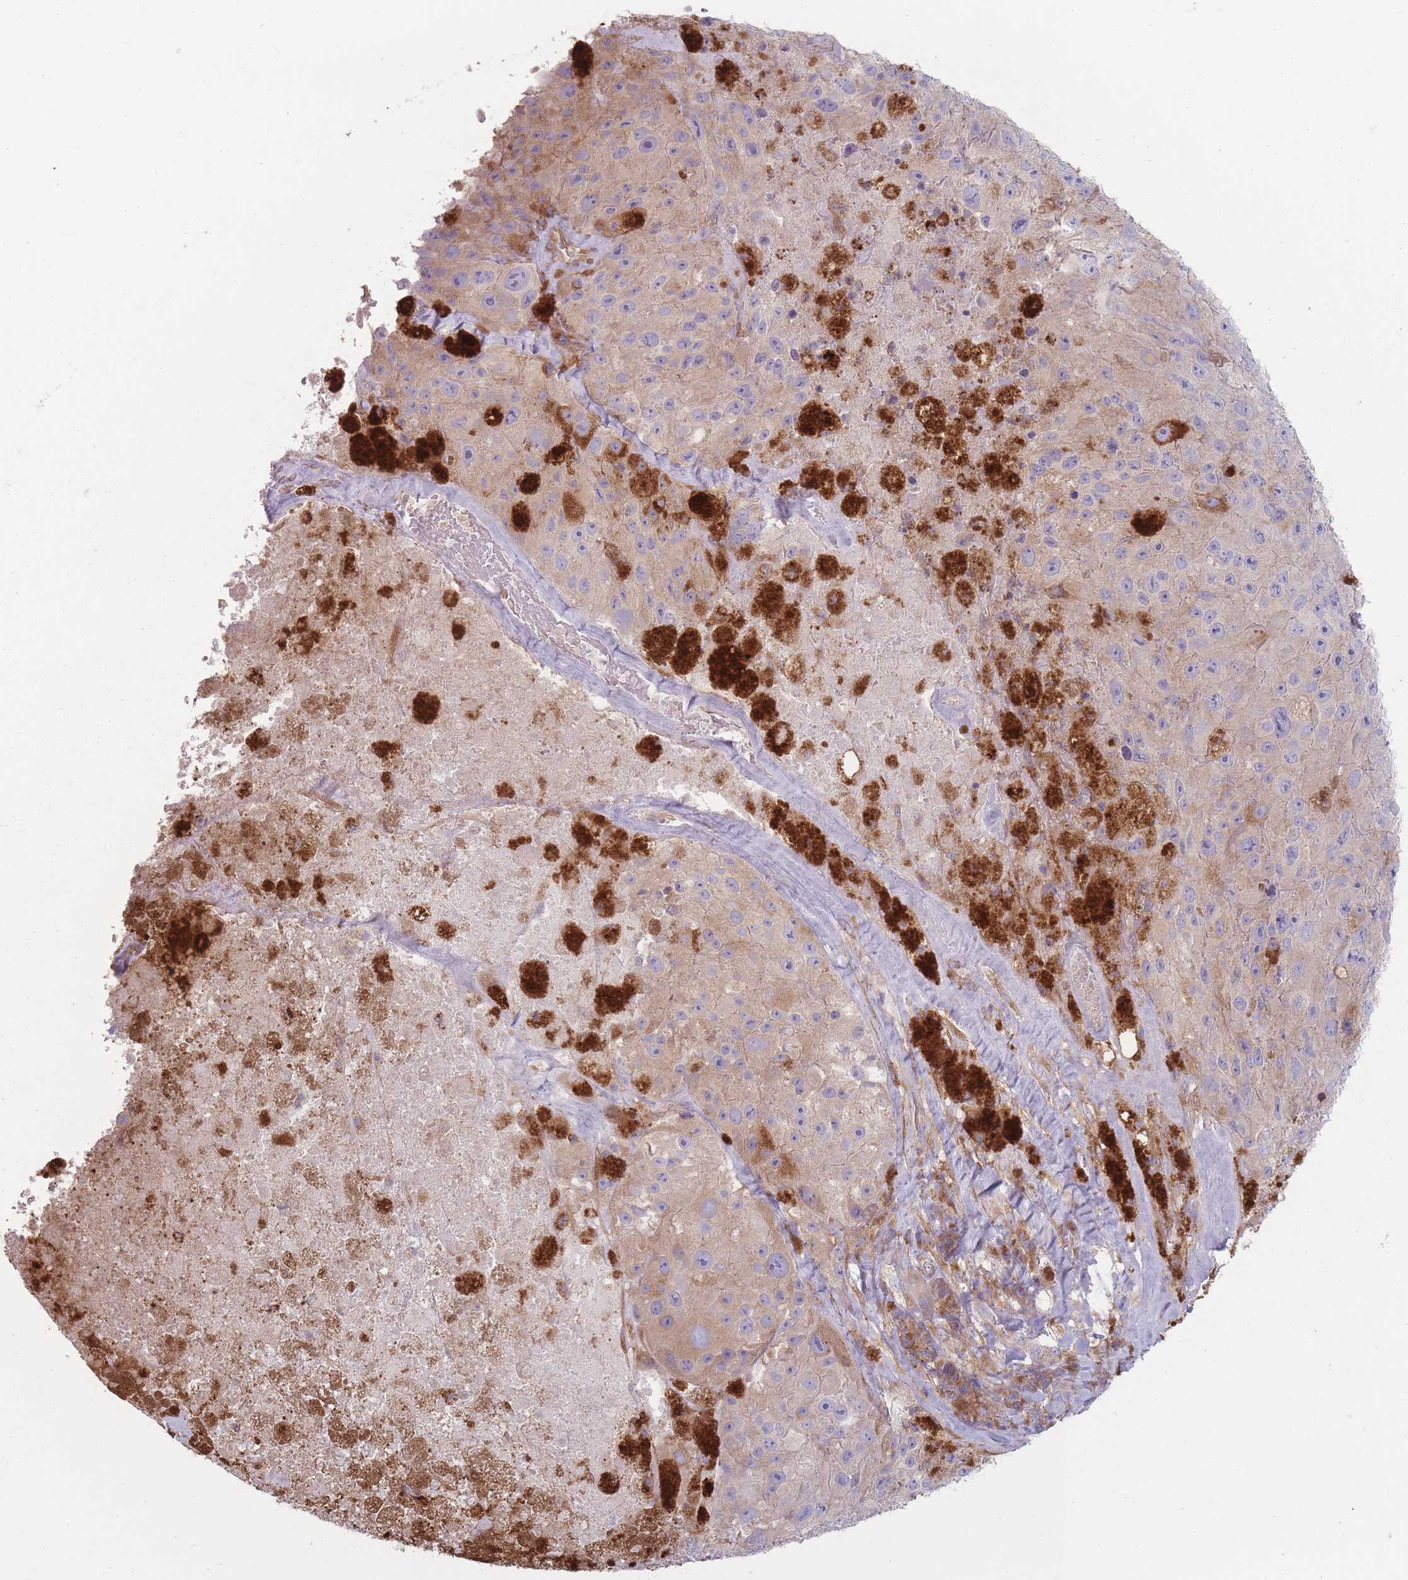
{"staining": {"intensity": "weak", "quantity": "25%-75%", "location": "cytoplasmic/membranous"}, "tissue": "melanoma", "cell_type": "Tumor cells", "image_type": "cancer", "snomed": [{"axis": "morphology", "description": "Malignant melanoma, Metastatic site"}, {"axis": "topography", "description": "Lymph node"}], "caption": "Melanoma stained with DAB (3,3'-diaminobenzidine) IHC displays low levels of weak cytoplasmic/membranous staining in about 25%-75% of tumor cells. The protein is stained brown, and the nuclei are stained in blue (DAB IHC with brightfield microscopy, high magnification).", "gene": "HSBP1L1", "patient": {"sex": "male", "age": 62}}